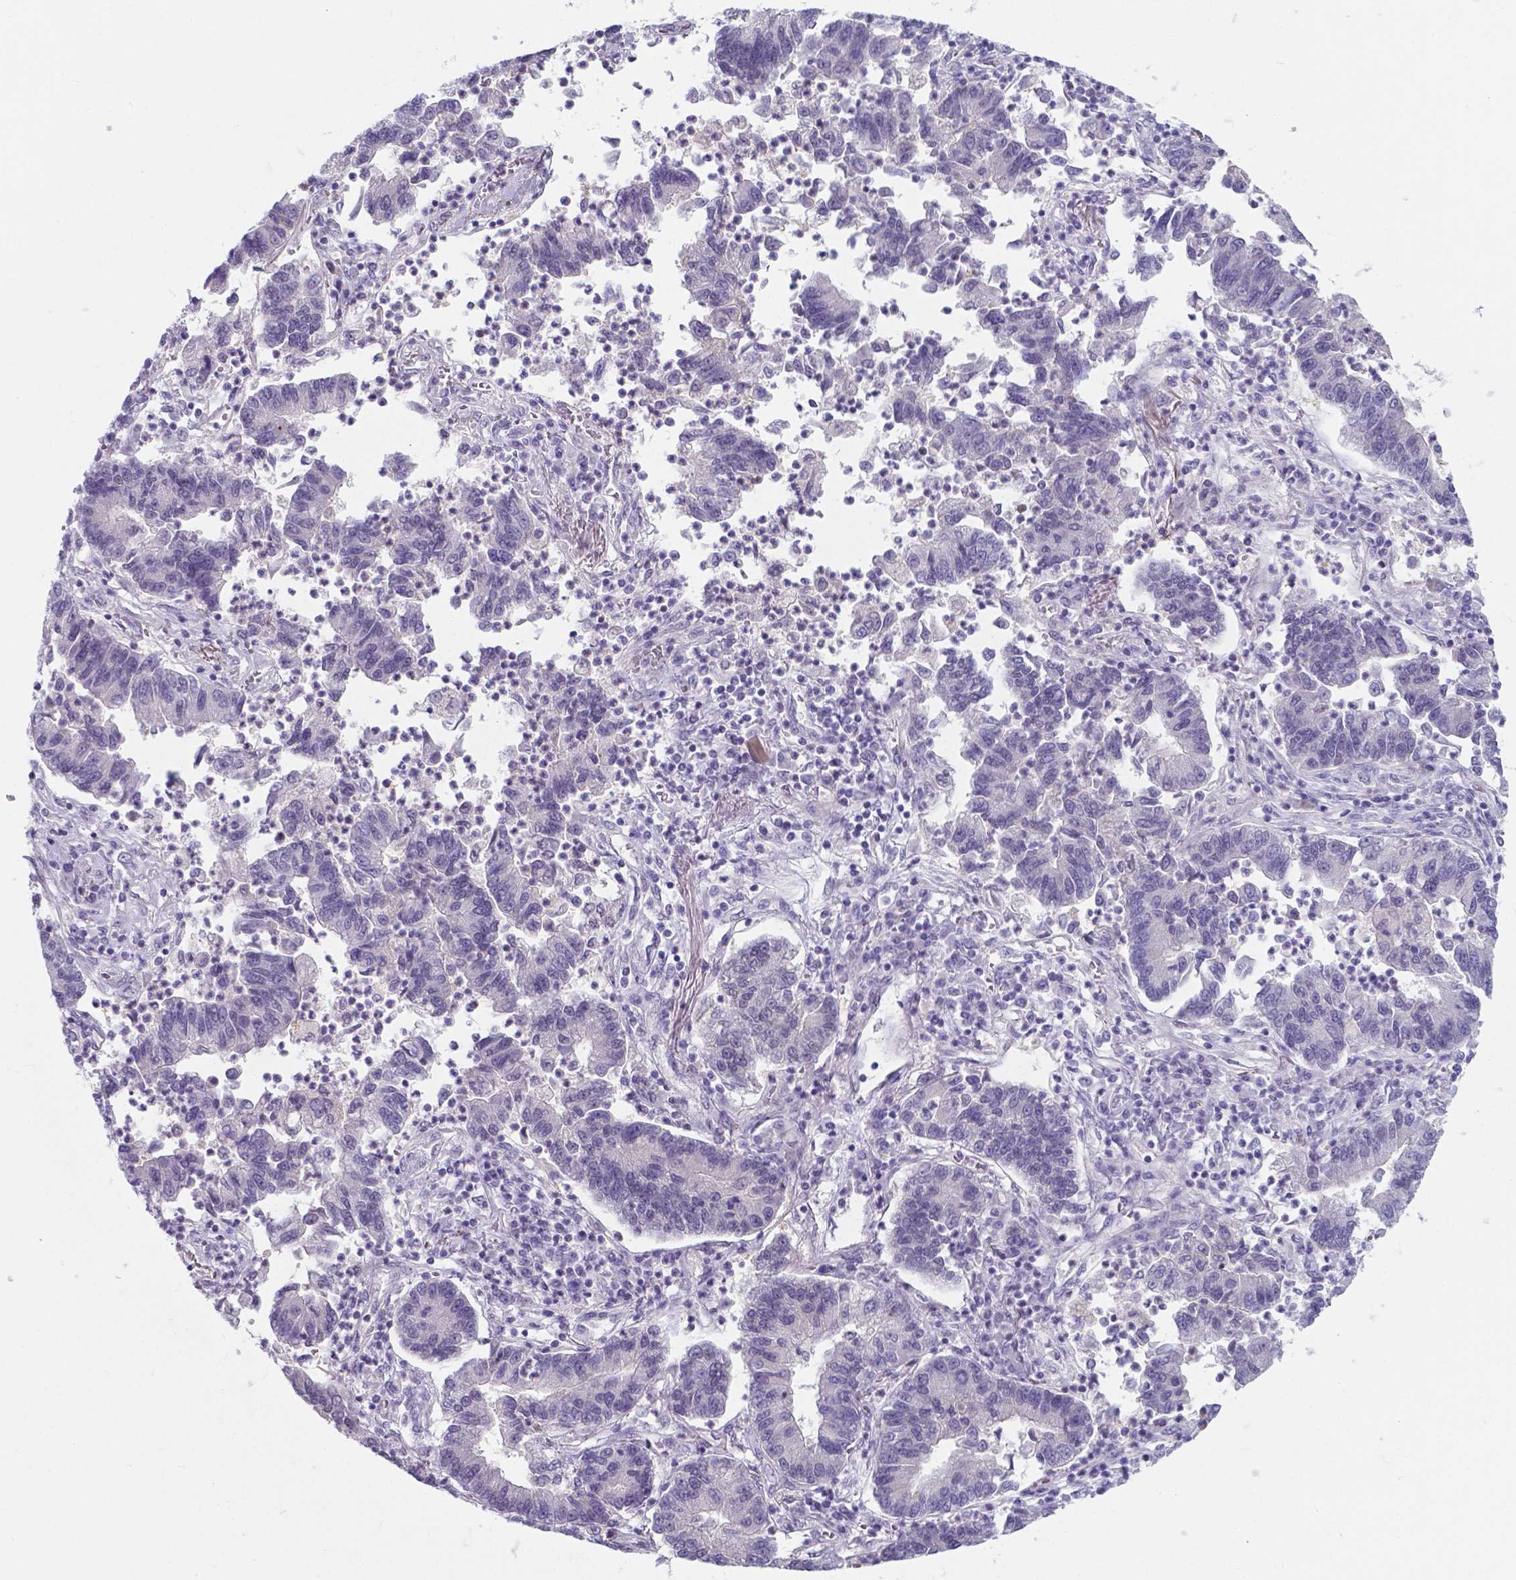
{"staining": {"intensity": "negative", "quantity": "none", "location": "none"}, "tissue": "lung cancer", "cell_type": "Tumor cells", "image_type": "cancer", "snomed": [{"axis": "morphology", "description": "Adenocarcinoma, NOS"}, {"axis": "topography", "description": "Lung"}], "caption": "This photomicrograph is of lung cancer (adenocarcinoma) stained with immunohistochemistry (IHC) to label a protein in brown with the nuclei are counter-stained blue. There is no positivity in tumor cells.", "gene": "AP5B1", "patient": {"sex": "female", "age": 57}}